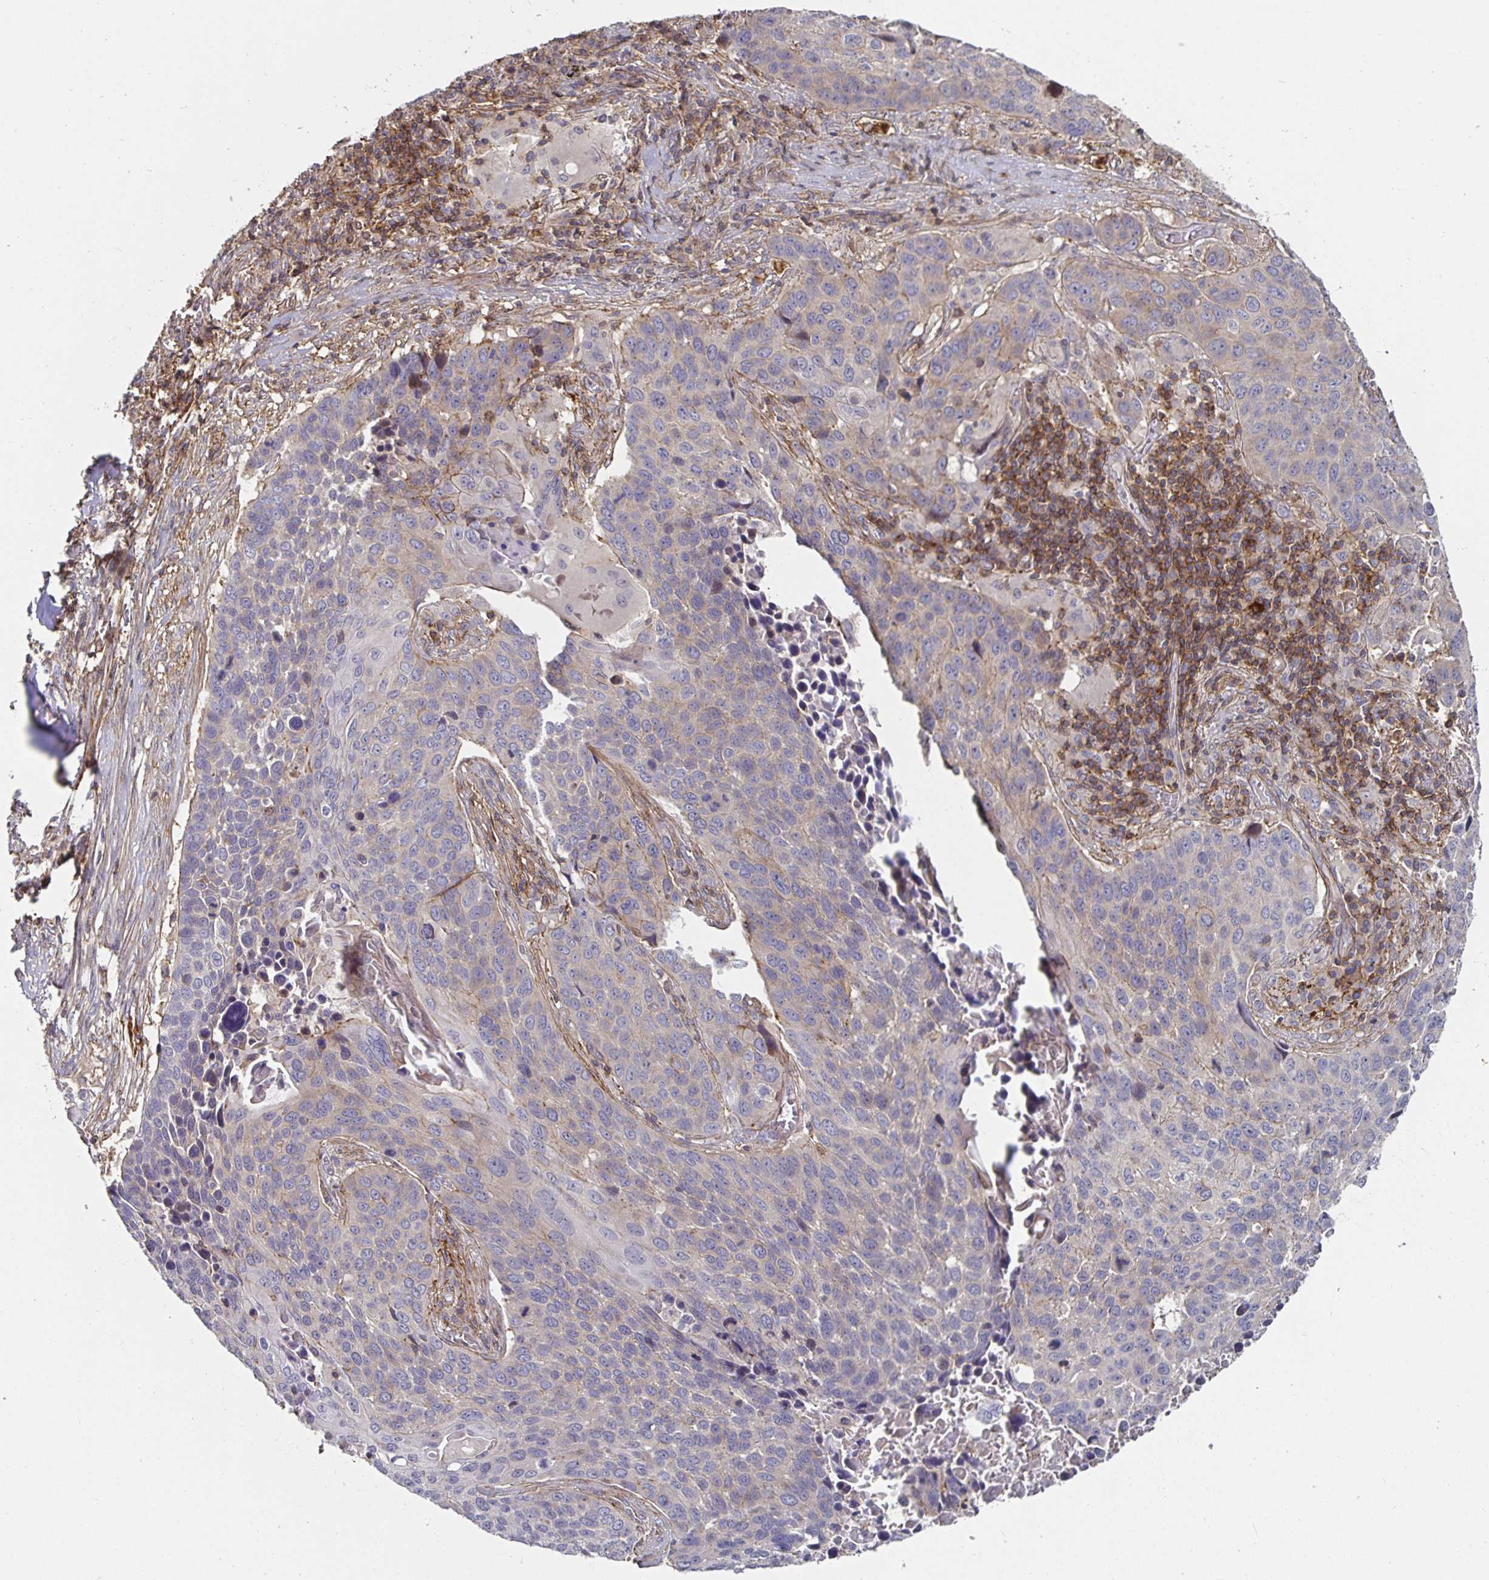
{"staining": {"intensity": "negative", "quantity": "none", "location": "none"}, "tissue": "lung cancer", "cell_type": "Tumor cells", "image_type": "cancer", "snomed": [{"axis": "morphology", "description": "Squamous cell carcinoma, NOS"}, {"axis": "topography", "description": "Lung"}], "caption": "Micrograph shows no protein positivity in tumor cells of lung cancer tissue.", "gene": "GJA4", "patient": {"sex": "male", "age": 68}}